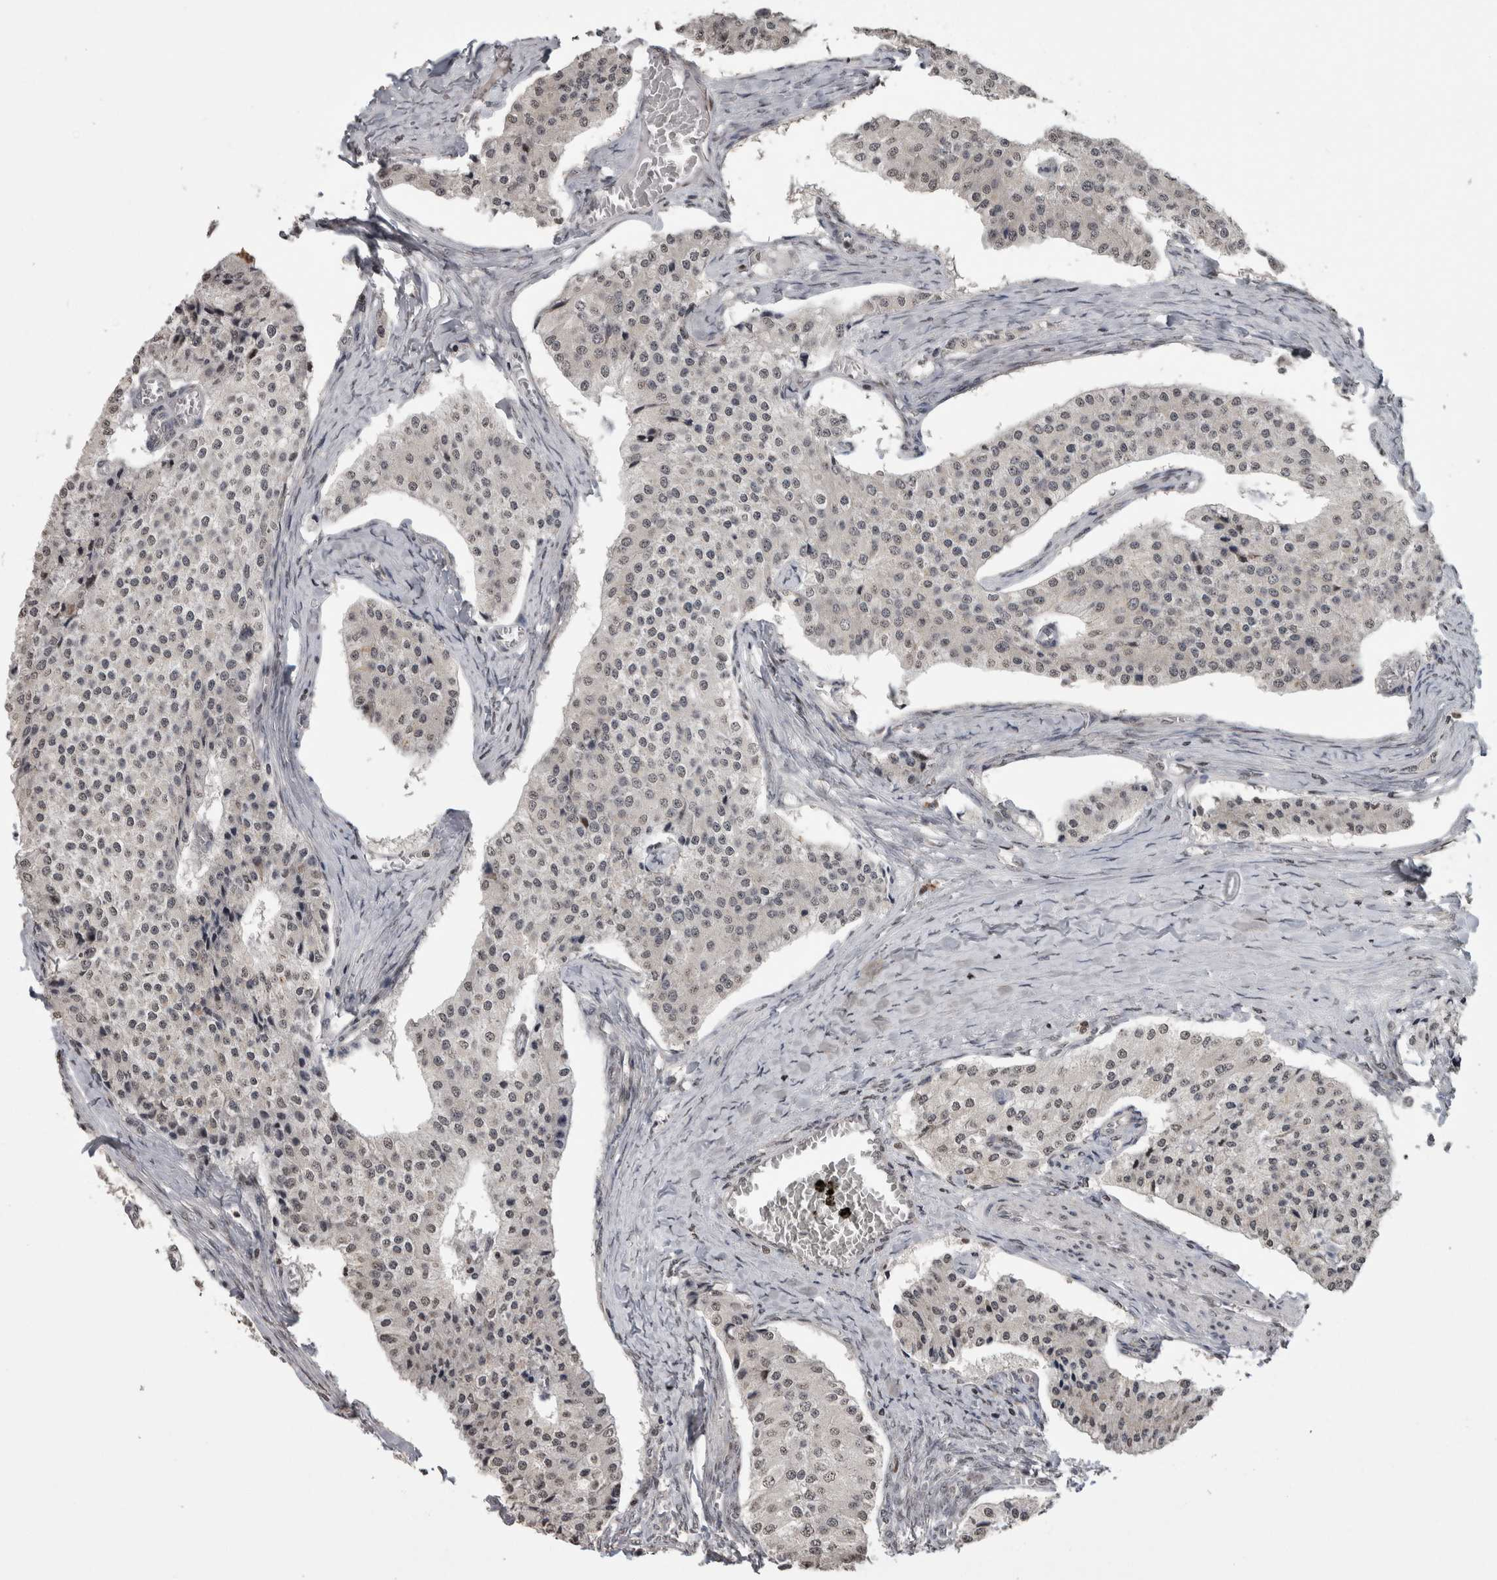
{"staining": {"intensity": "negative", "quantity": "none", "location": "none"}, "tissue": "carcinoid", "cell_type": "Tumor cells", "image_type": "cancer", "snomed": [{"axis": "morphology", "description": "Carcinoid, malignant, NOS"}, {"axis": "topography", "description": "Colon"}], "caption": "Immunohistochemistry photomicrograph of neoplastic tissue: human carcinoid stained with DAB exhibits no significant protein expression in tumor cells.", "gene": "ZBTB11", "patient": {"sex": "female", "age": 52}}